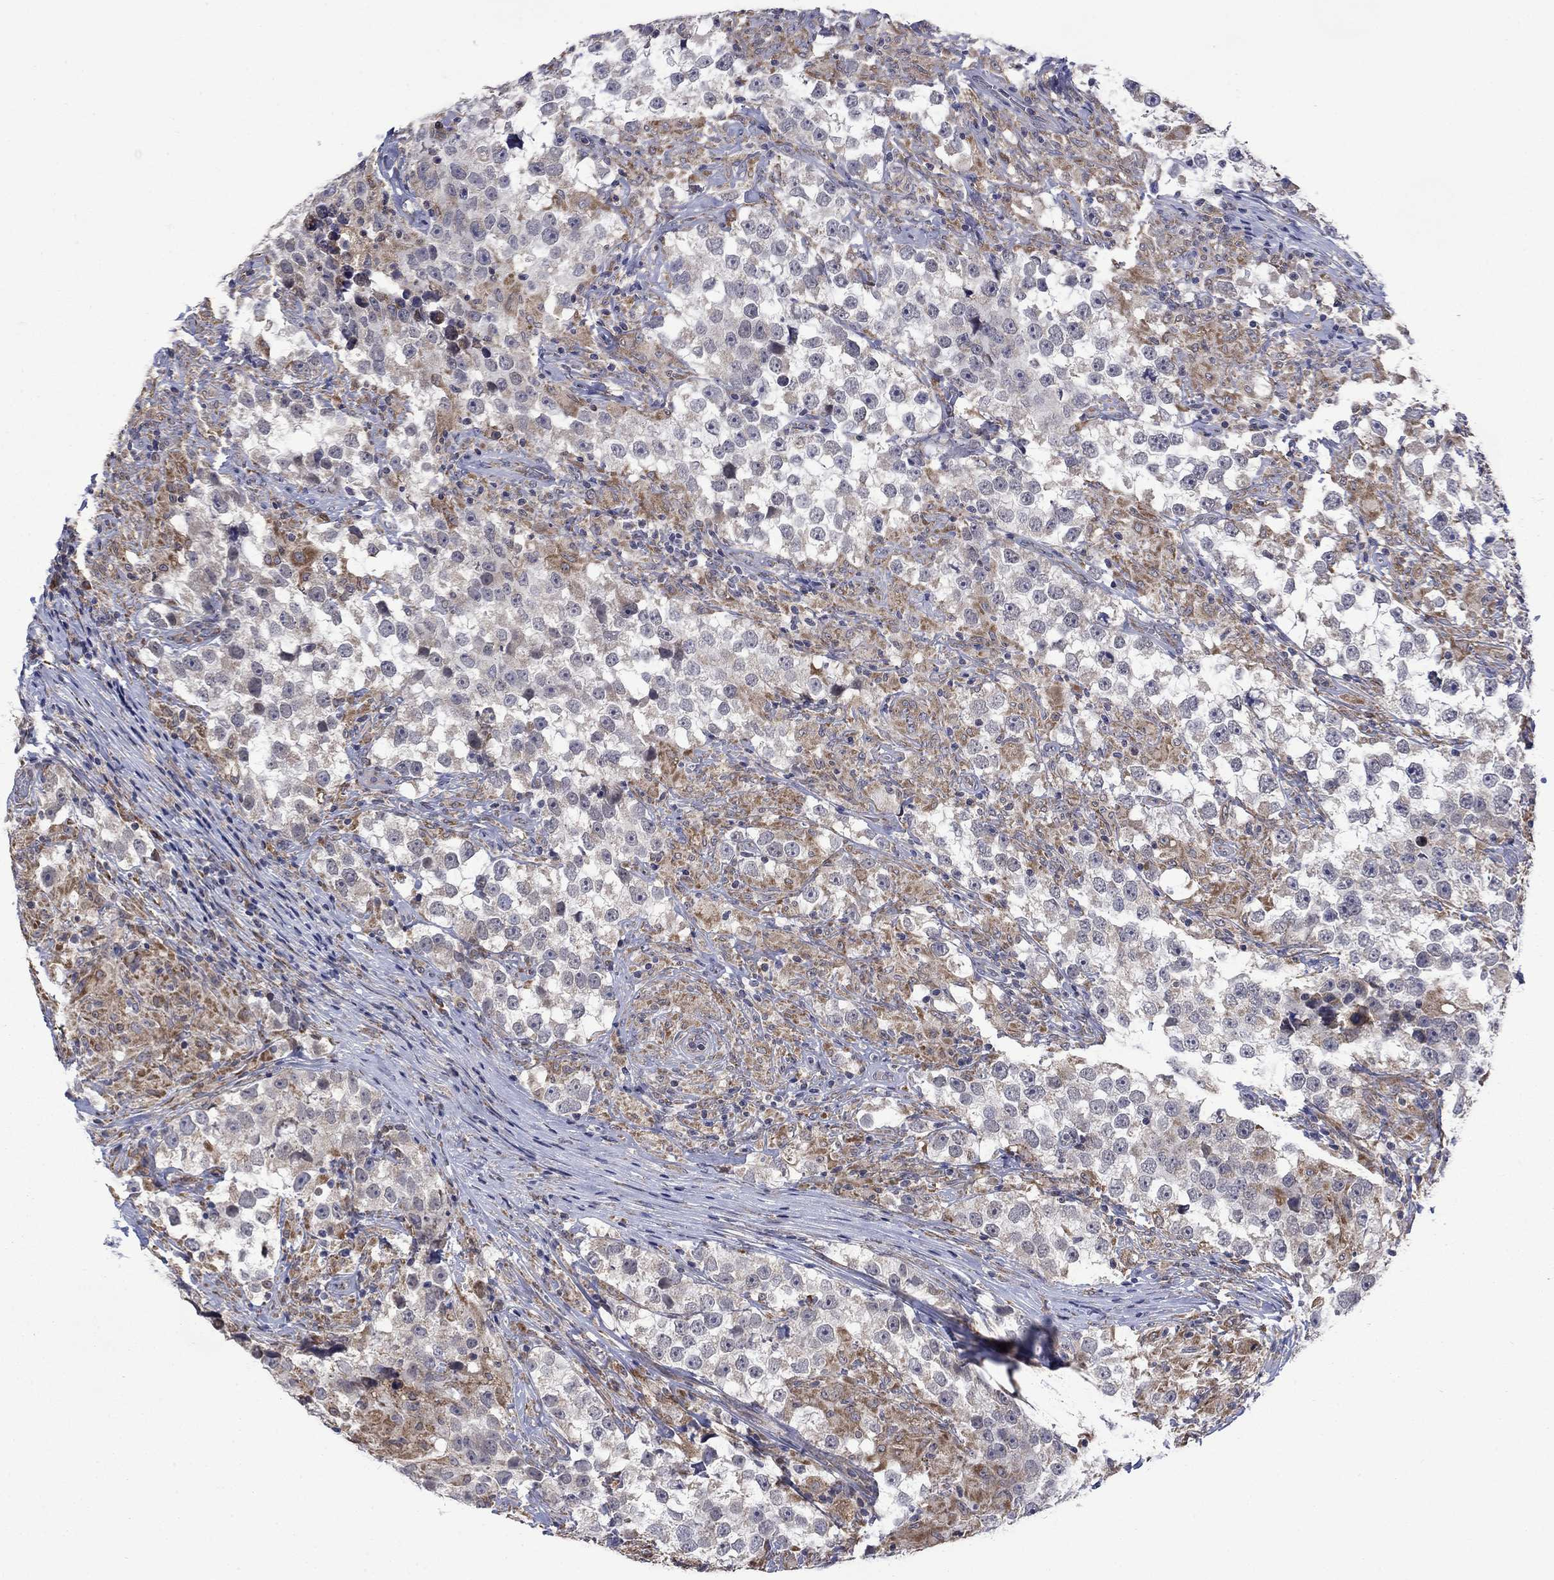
{"staining": {"intensity": "negative", "quantity": "none", "location": "none"}, "tissue": "testis cancer", "cell_type": "Tumor cells", "image_type": "cancer", "snomed": [{"axis": "morphology", "description": "Seminoma, NOS"}, {"axis": "topography", "description": "Testis"}], "caption": "There is no significant expression in tumor cells of testis cancer.", "gene": "FURIN", "patient": {"sex": "male", "age": 46}}